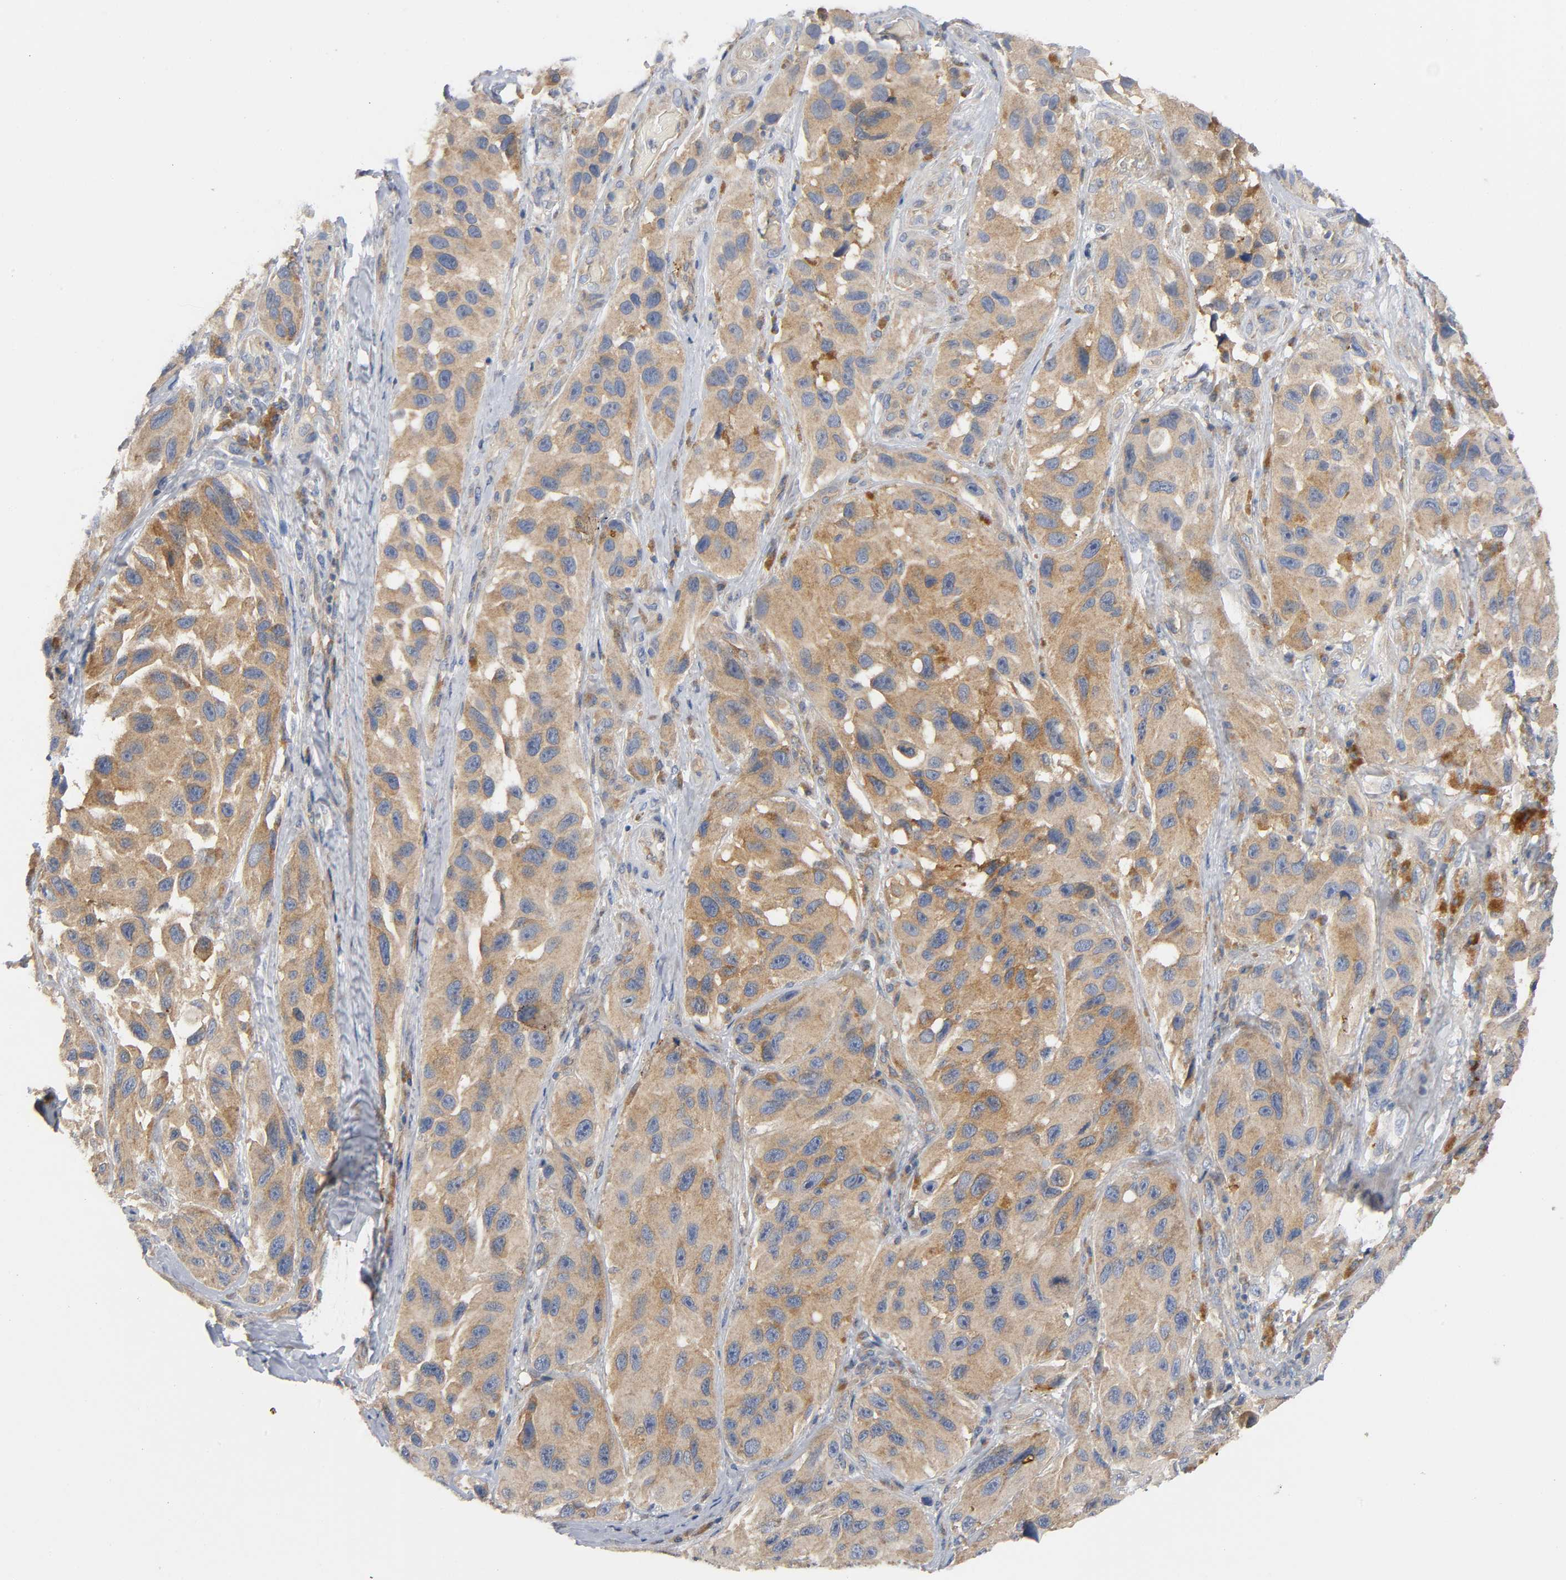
{"staining": {"intensity": "moderate", "quantity": ">75%", "location": "cytoplasmic/membranous"}, "tissue": "melanoma", "cell_type": "Tumor cells", "image_type": "cancer", "snomed": [{"axis": "morphology", "description": "Malignant melanoma, NOS"}, {"axis": "topography", "description": "Skin"}], "caption": "IHC photomicrograph of neoplastic tissue: human malignant melanoma stained using immunohistochemistry exhibits medium levels of moderate protein expression localized specifically in the cytoplasmic/membranous of tumor cells, appearing as a cytoplasmic/membranous brown color.", "gene": "HDAC6", "patient": {"sex": "female", "age": 73}}